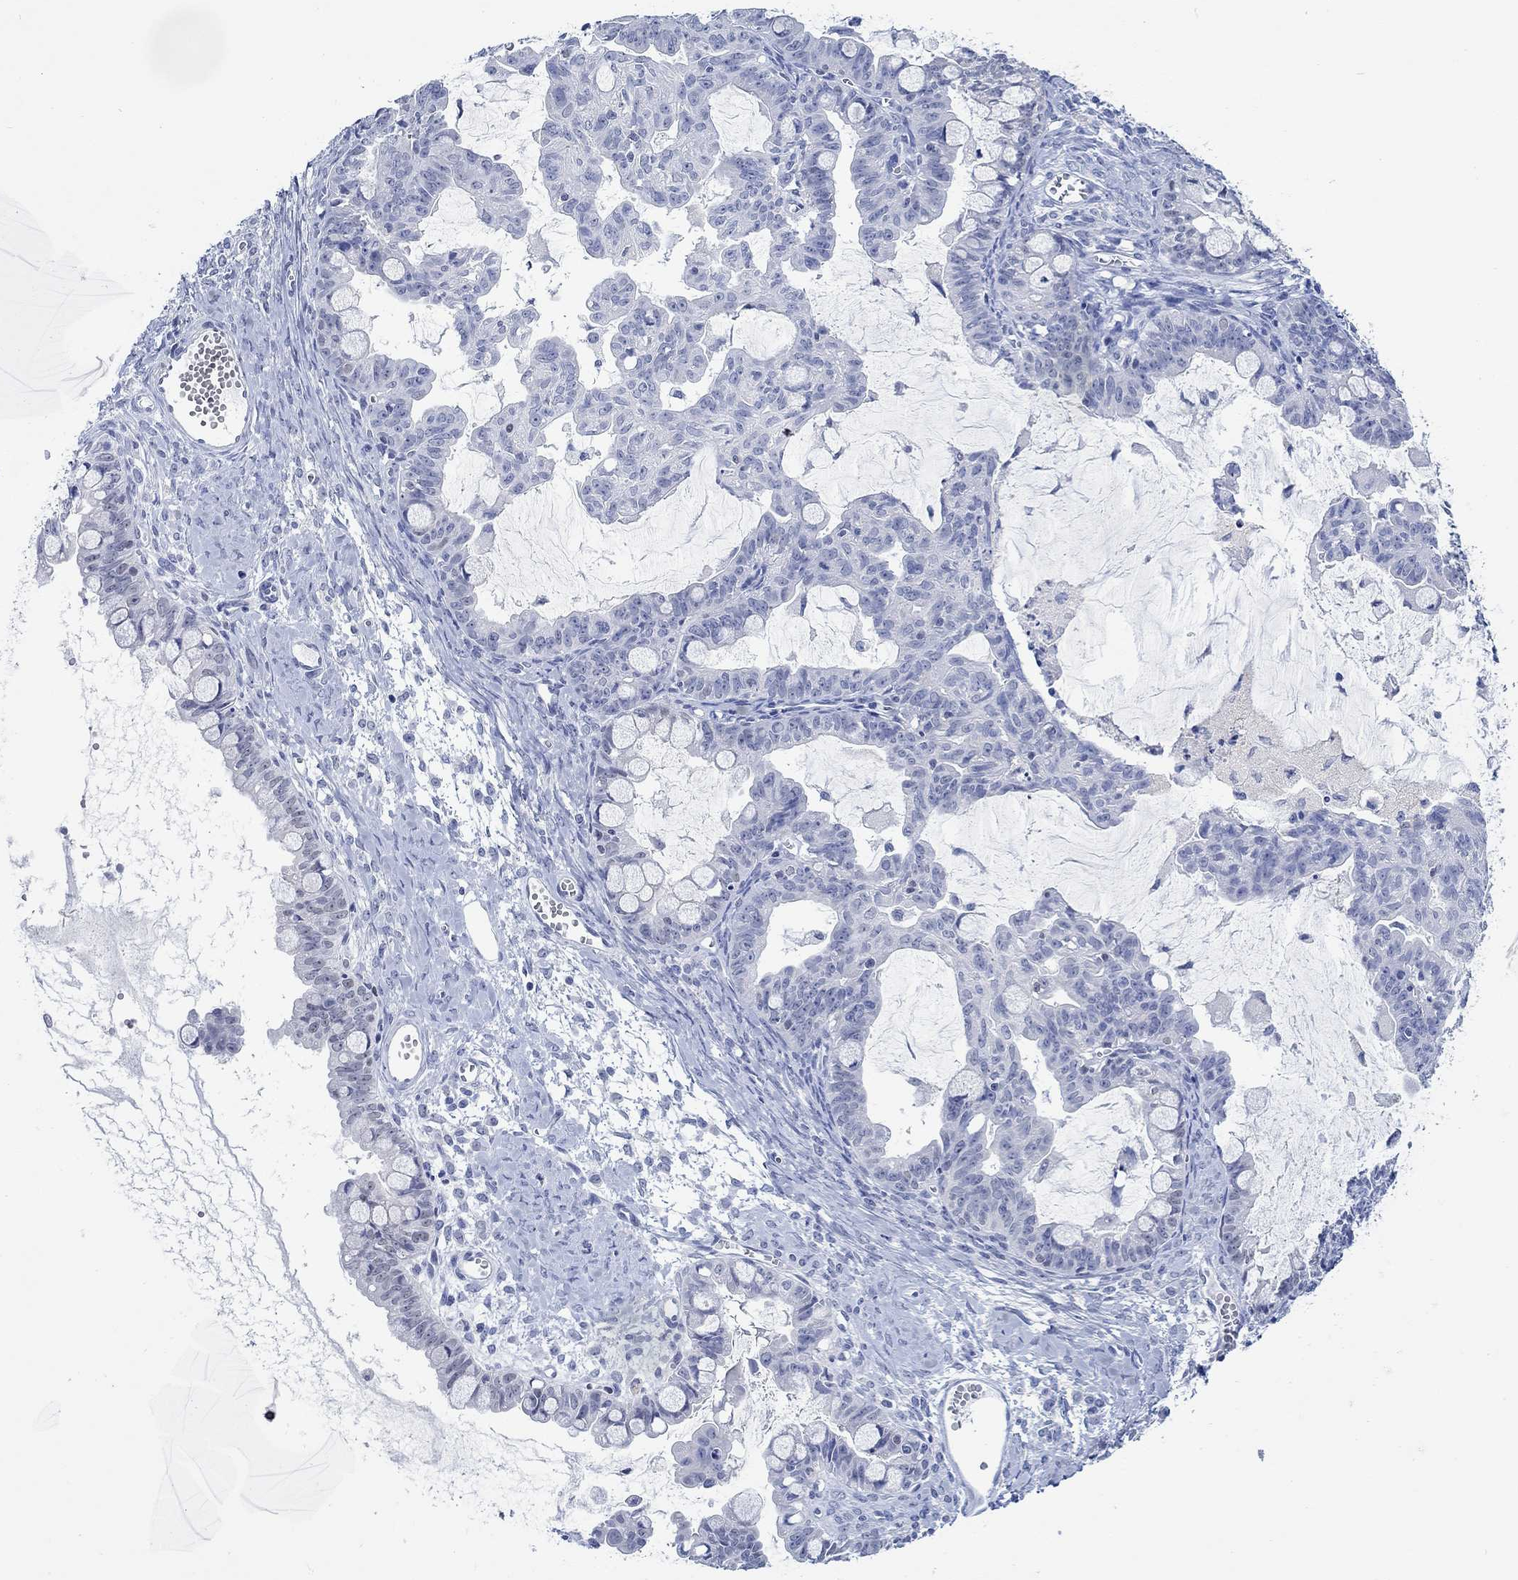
{"staining": {"intensity": "negative", "quantity": "none", "location": "none"}, "tissue": "ovarian cancer", "cell_type": "Tumor cells", "image_type": "cancer", "snomed": [{"axis": "morphology", "description": "Cystadenocarcinoma, mucinous, NOS"}, {"axis": "topography", "description": "Ovary"}], "caption": "Tumor cells are negative for brown protein staining in mucinous cystadenocarcinoma (ovarian).", "gene": "PPP1R17", "patient": {"sex": "female", "age": 63}}